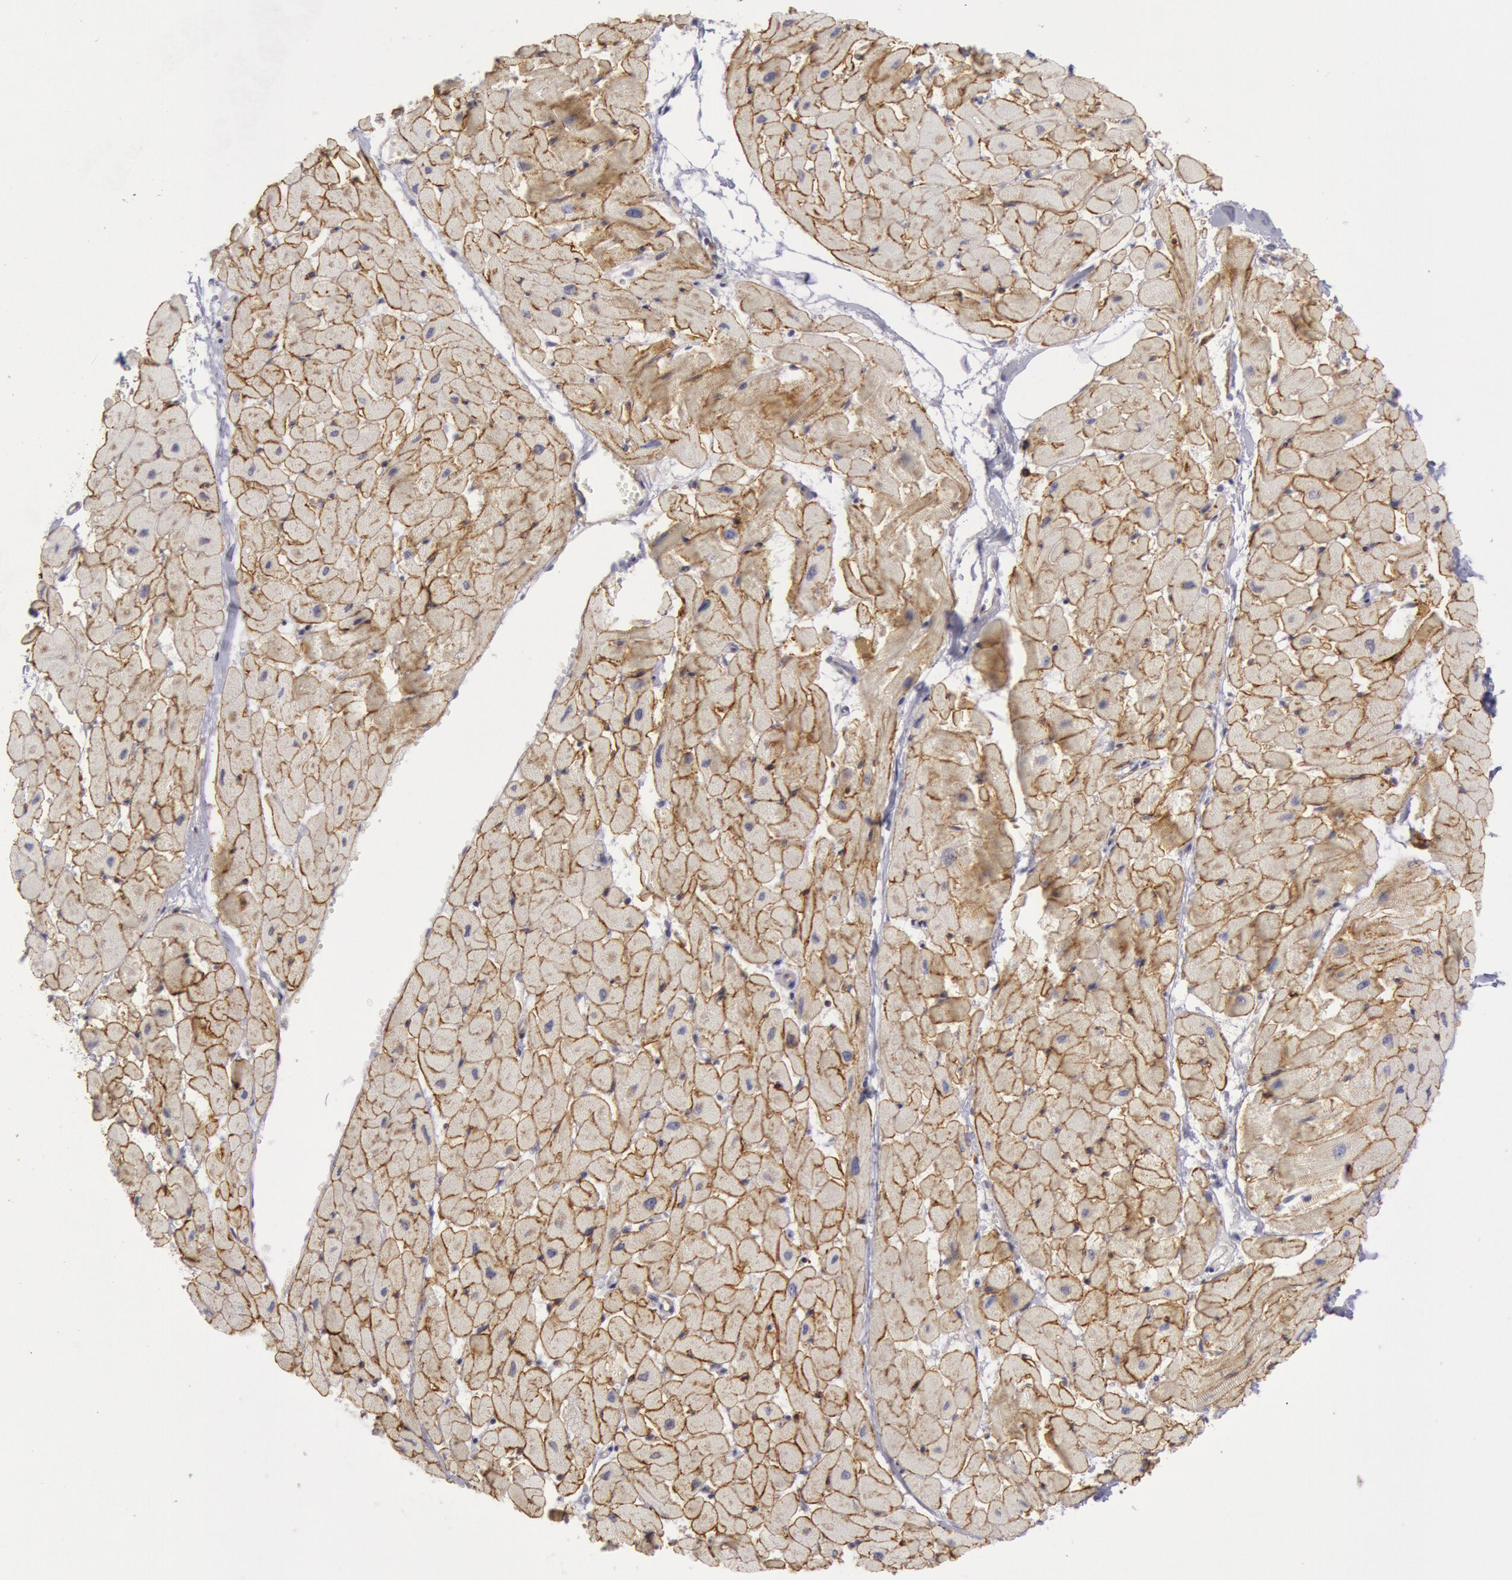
{"staining": {"intensity": "moderate", "quantity": ">75%", "location": "cytoplasmic/membranous"}, "tissue": "heart muscle", "cell_type": "Cardiomyocytes", "image_type": "normal", "snomed": [{"axis": "morphology", "description": "Normal tissue, NOS"}, {"axis": "topography", "description": "Heart"}], "caption": "DAB (3,3'-diaminobenzidine) immunohistochemical staining of normal heart muscle exhibits moderate cytoplasmic/membranous protein positivity in about >75% of cardiomyocytes.", "gene": "CDH13", "patient": {"sex": "female", "age": 19}}